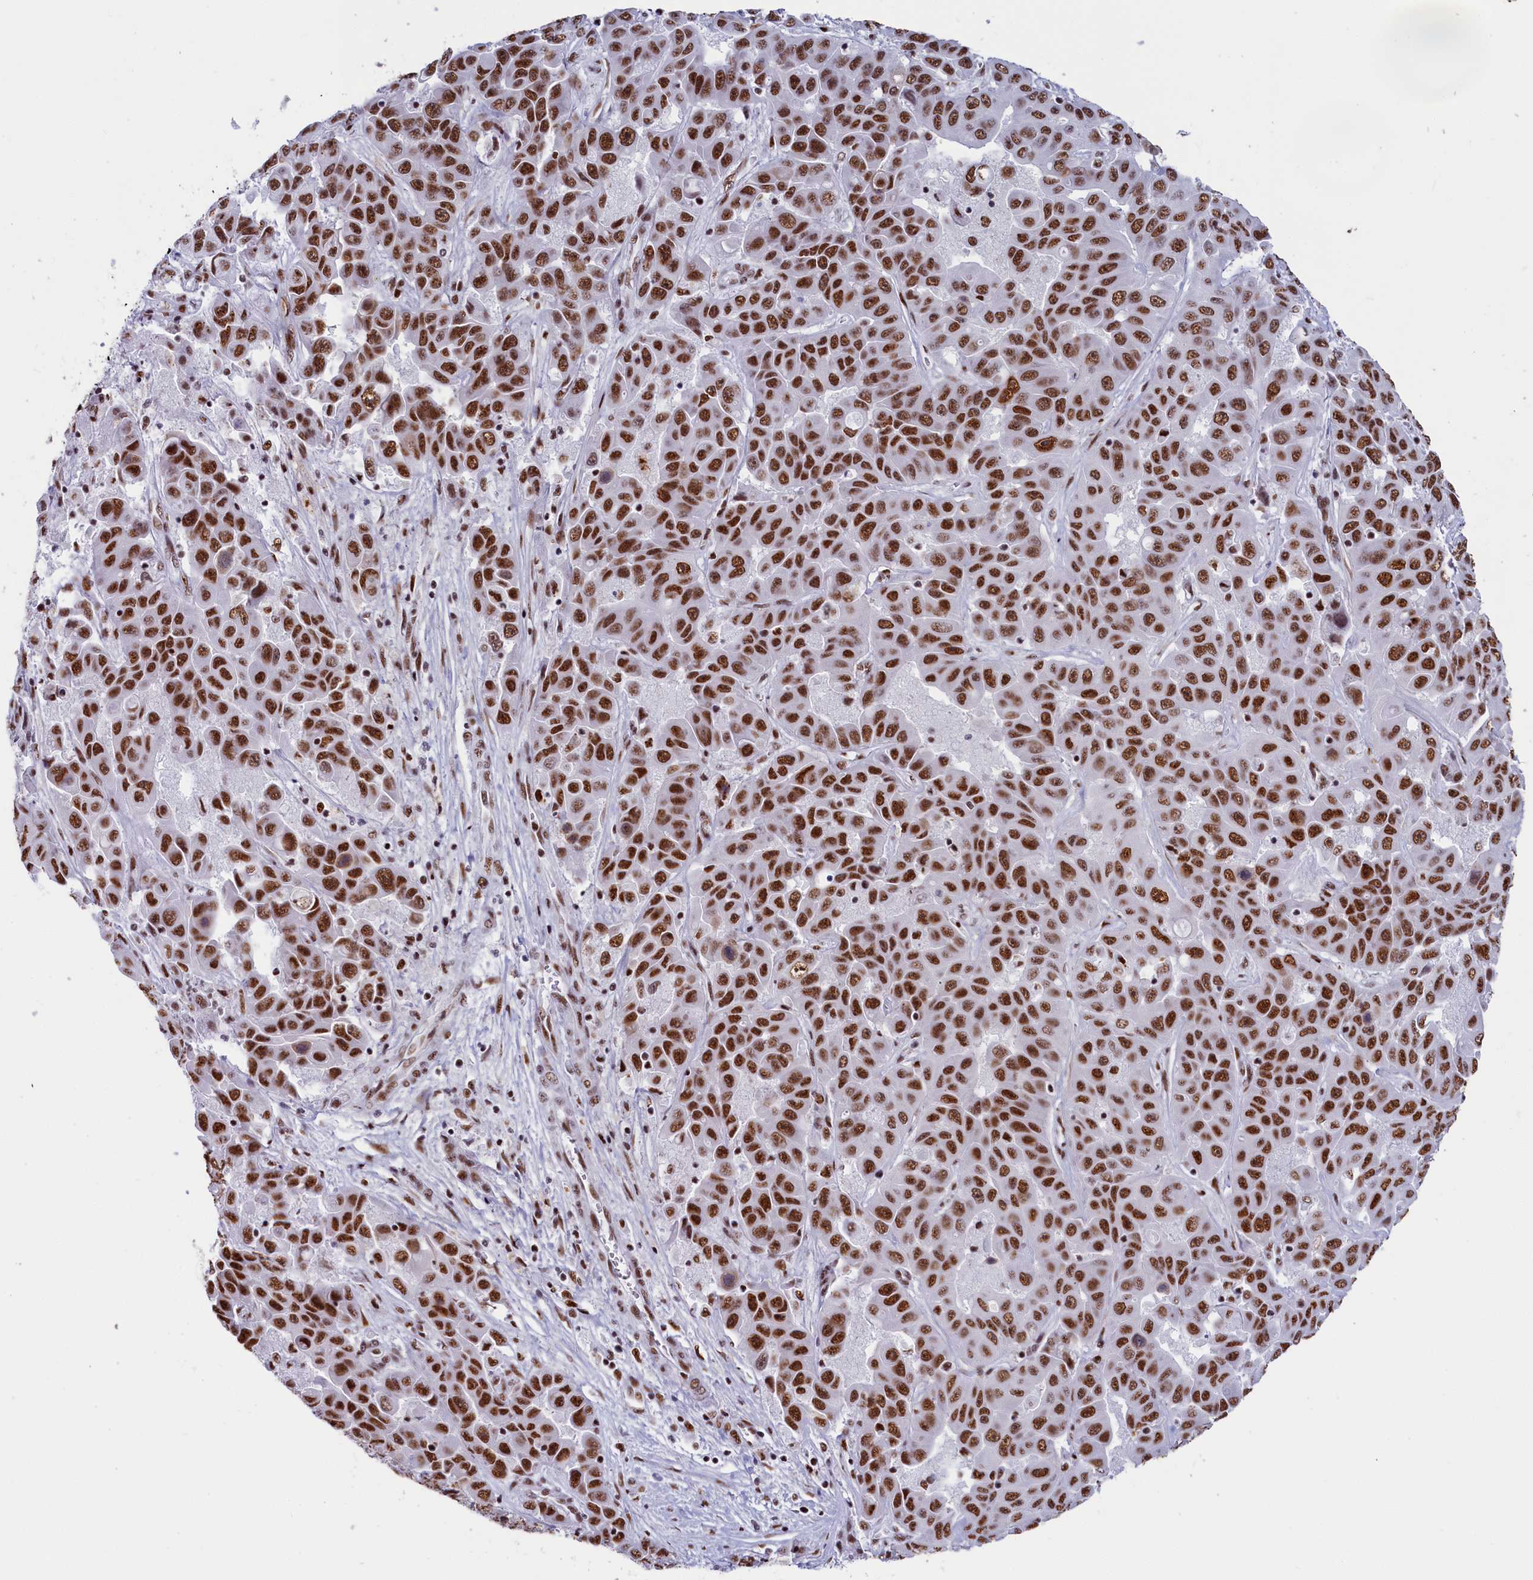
{"staining": {"intensity": "strong", "quantity": ">75%", "location": "nuclear"}, "tissue": "liver cancer", "cell_type": "Tumor cells", "image_type": "cancer", "snomed": [{"axis": "morphology", "description": "Cholangiocarcinoma"}, {"axis": "topography", "description": "Liver"}], "caption": "Immunohistochemistry histopathology image of neoplastic tissue: liver cancer (cholangiocarcinoma) stained using immunohistochemistry (IHC) displays high levels of strong protein expression localized specifically in the nuclear of tumor cells, appearing as a nuclear brown color.", "gene": "SNRNP70", "patient": {"sex": "female", "age": 52}}